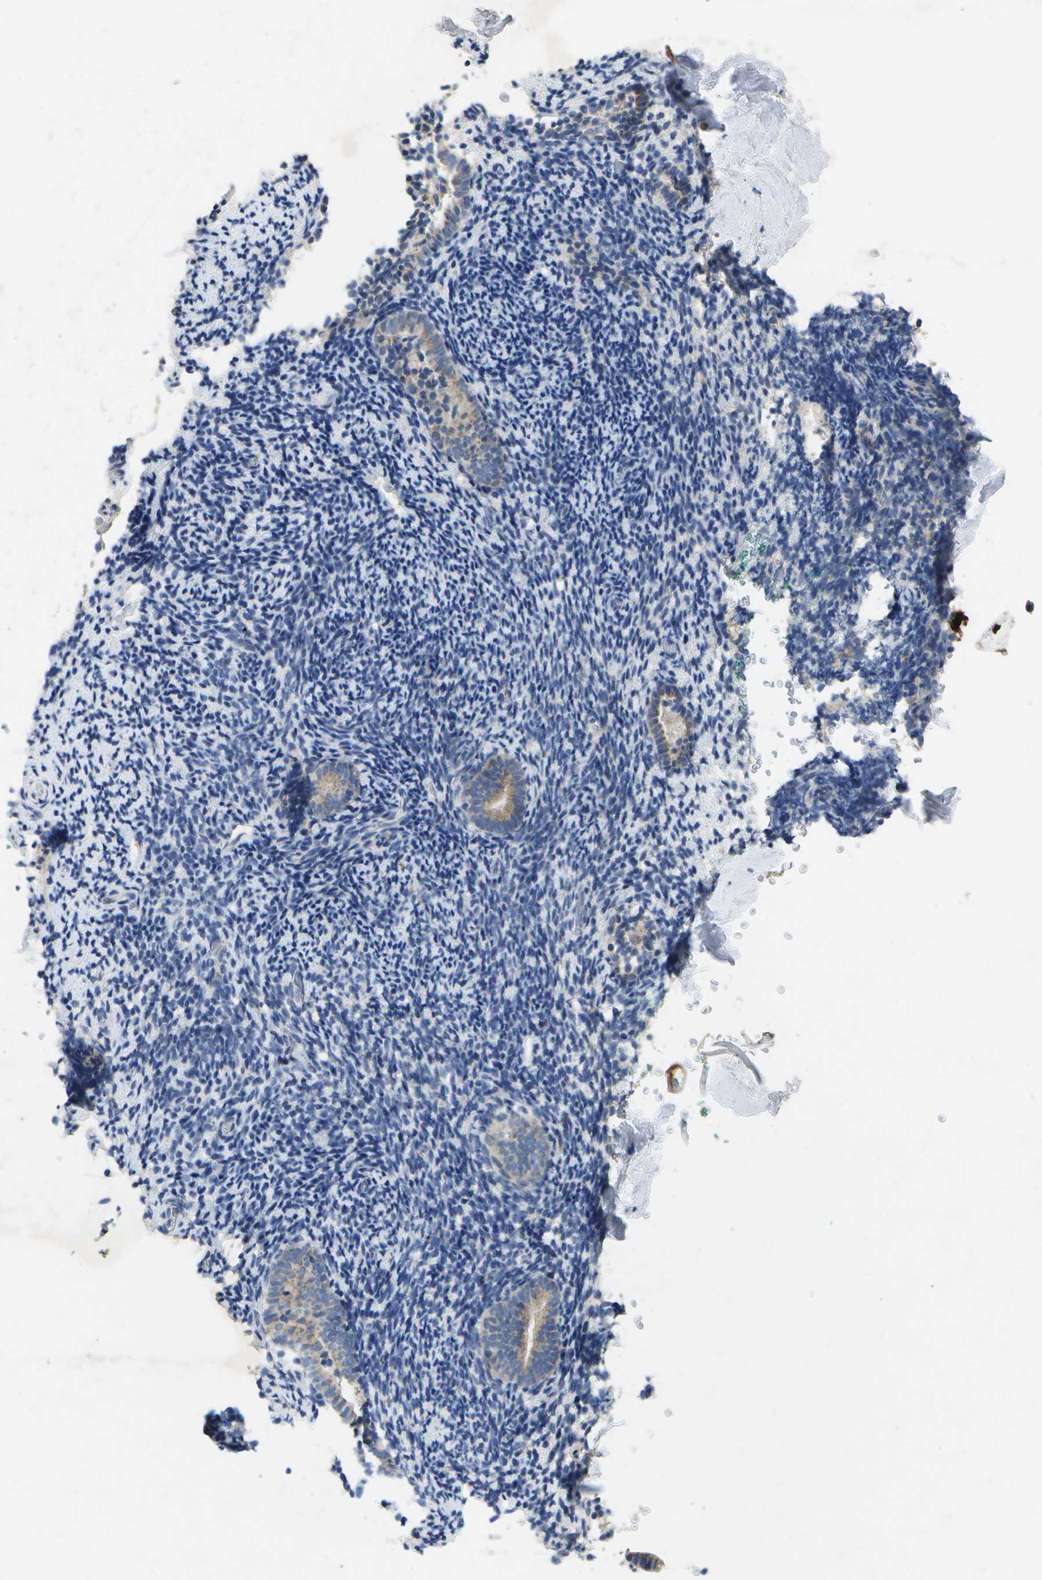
{"staining": {"intensity": "negative", "quantity": "none", "location": "none"}, "tissue": "endometrium", "cell_type": "Cells in endometrial stroma", "image_type": "normal", "snomed": [{"axis": "morphology", "description": "Normal tissue, NOS"}, {"axis": "topography", "description": "Endometrium"}], "caption": "IHC histopathology image of unremarkable endometrium: human endometrium stained with DAB (3,3'-diaminobenzidine) reveals no significant protein staining in cells in endometrial stroma.", "gene": "KDELR1", "patient": {"sex": "female", "age": 51}}